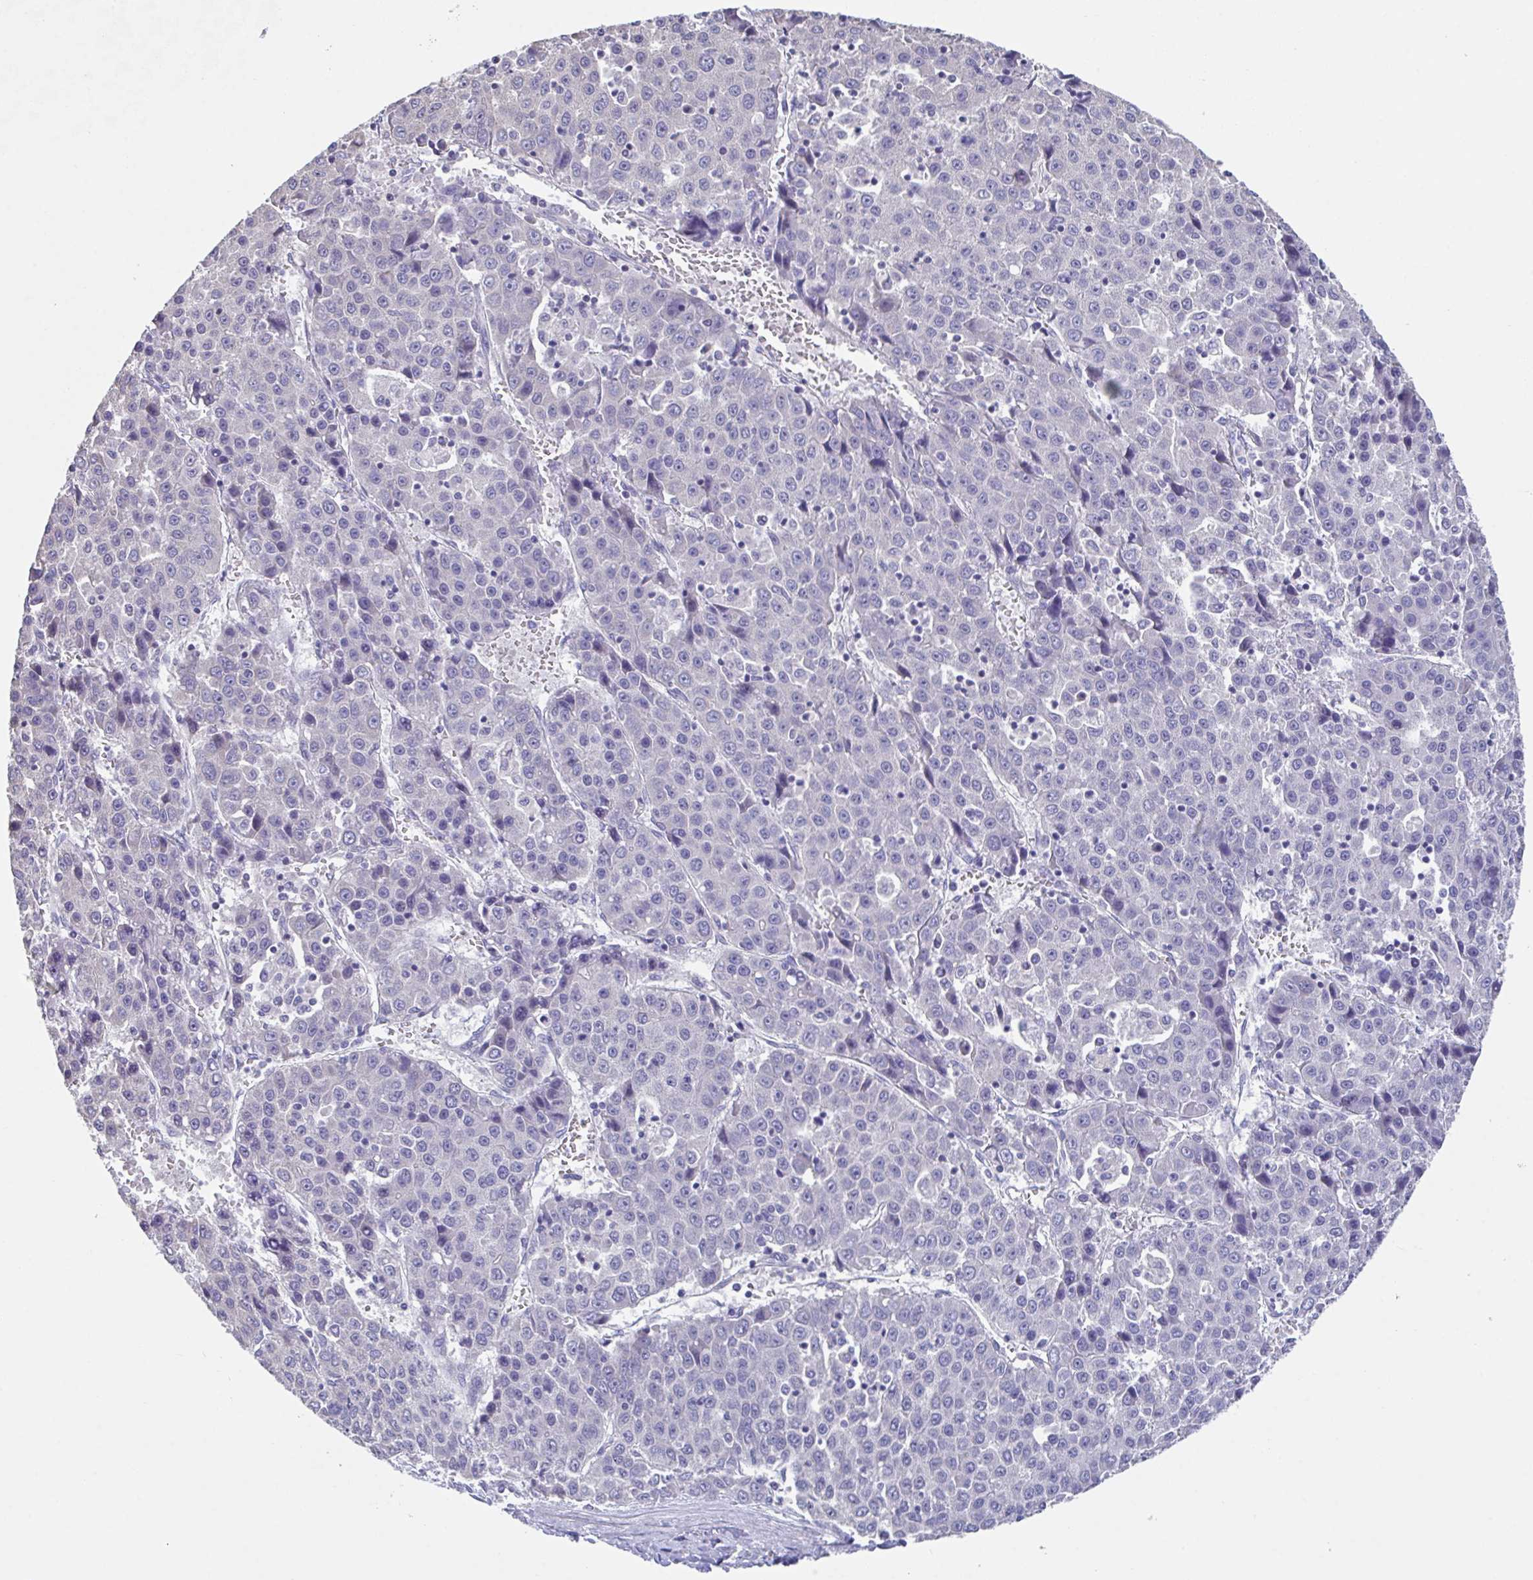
{"staining": {"intensity": "negative", "quantity": "none", "location": "none"}, "tissue": "liver cancer", "cell_type": "Tumor cells", "image_type": "cancer", "snomed": [{"axis": "morphology", "description": "Carcinoma, Hepatocellular, NOS"}, {"axis": "topography", "description": "Liver"}], "caption": "Immunohistochemistry photomicrograph of neoplastic tissue: human hepatocellular carcinoma (liver) stained with DAB (3,3'-diaminobenzidine) shows no significant protein expression in tumor cells.", "gene": "LRRC58", "patient": {"sex": "female", "age": 53}}